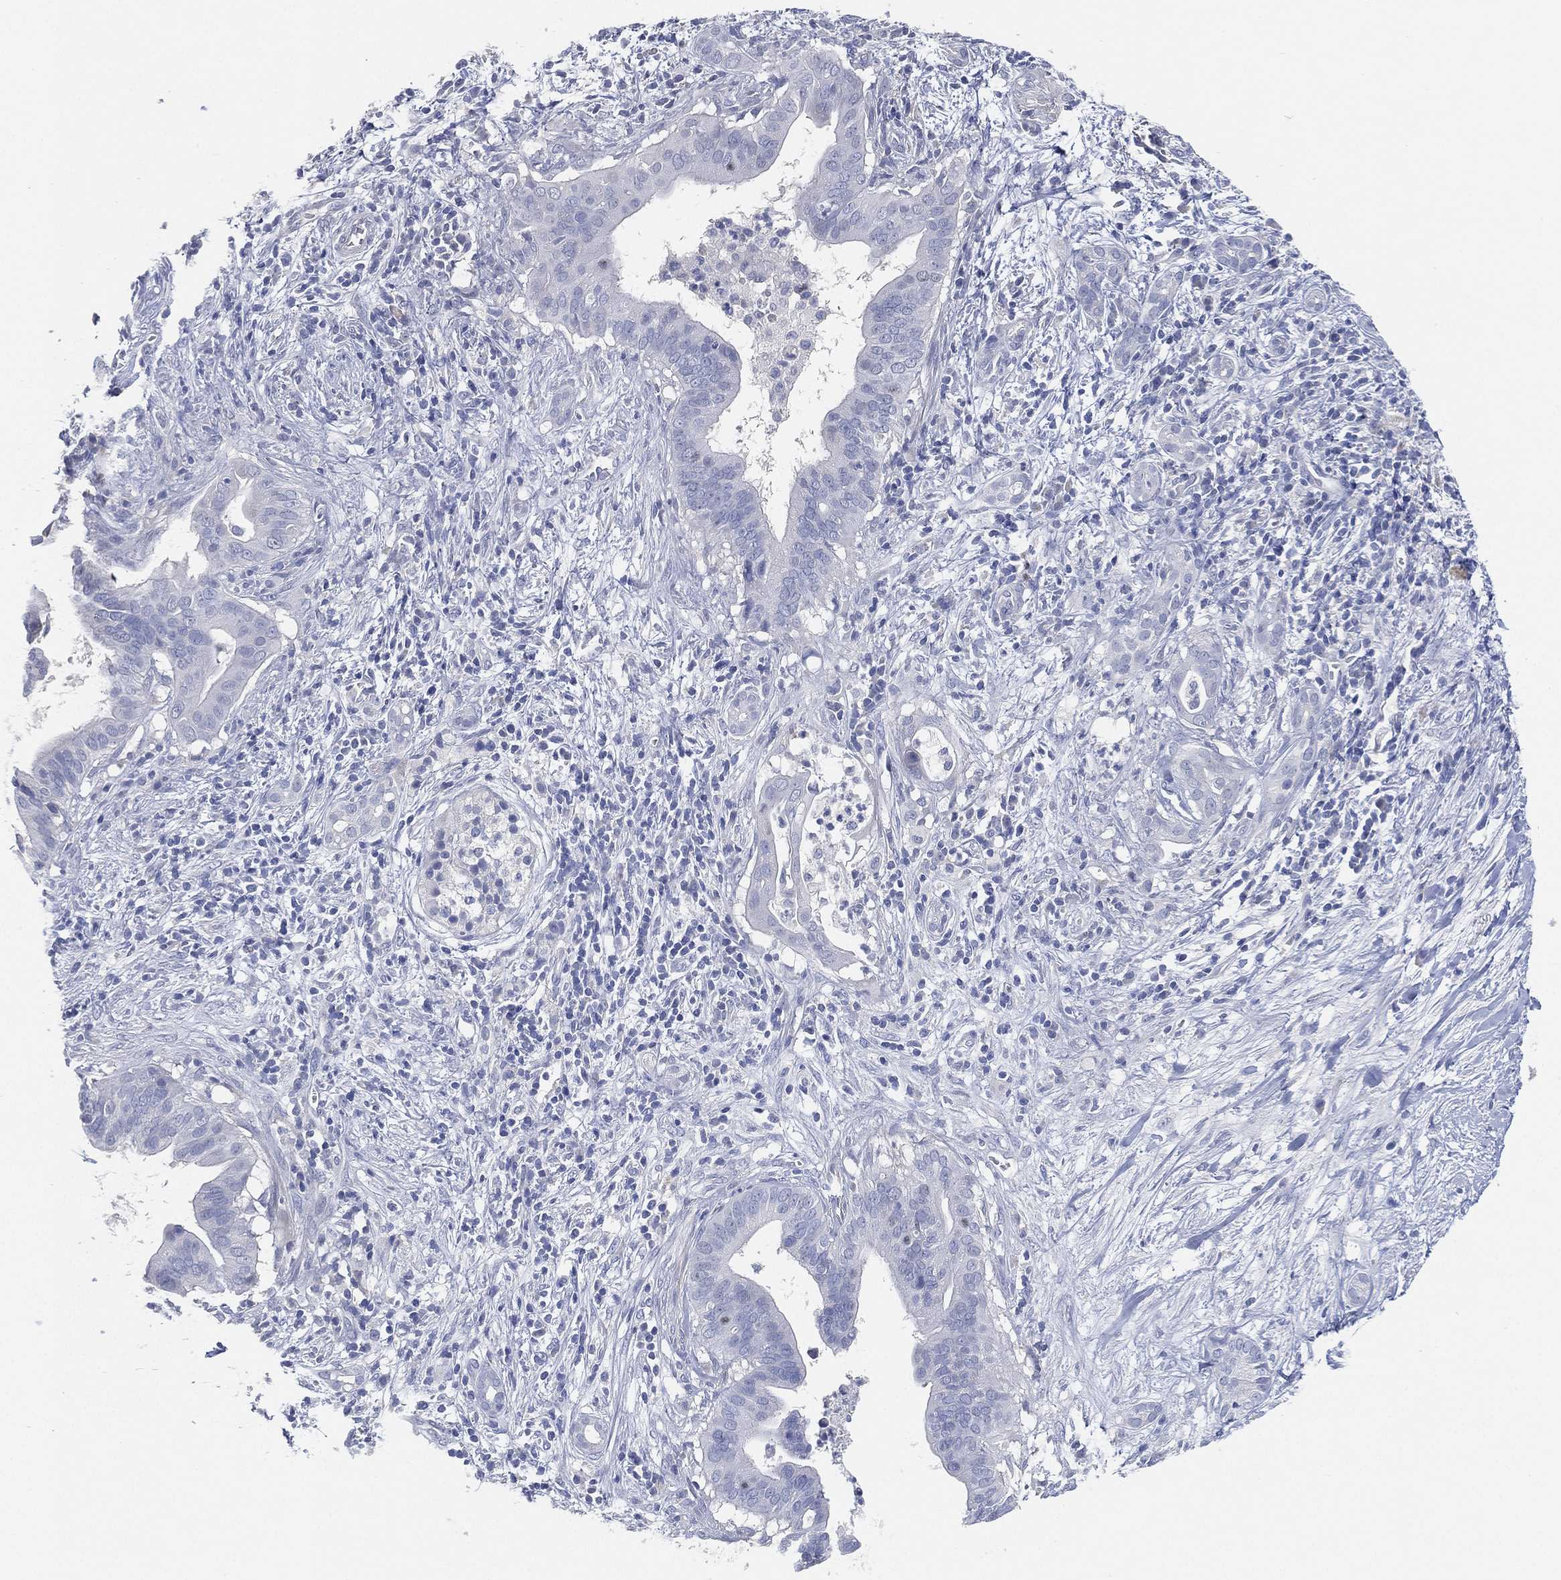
{"staining": {"intensity": "negative", "quantity": "none", "location": "none"}, "tissue": "pancreatic cancer", "cell_type": "Tumor cells", "image_type": "cancer", "snomed": [{"axis": "morphology", "description": "Adenocarcinoma, NOS"}, {"axis": "topography", "description": "Pancreas"}], "caption": "Pancreatic adenocarcinoma was stained to show a protein in brown. There is no significant expression in tumor cells.", "gene": "FAM187B", "patient": {"sex": "male", "age": 61}}